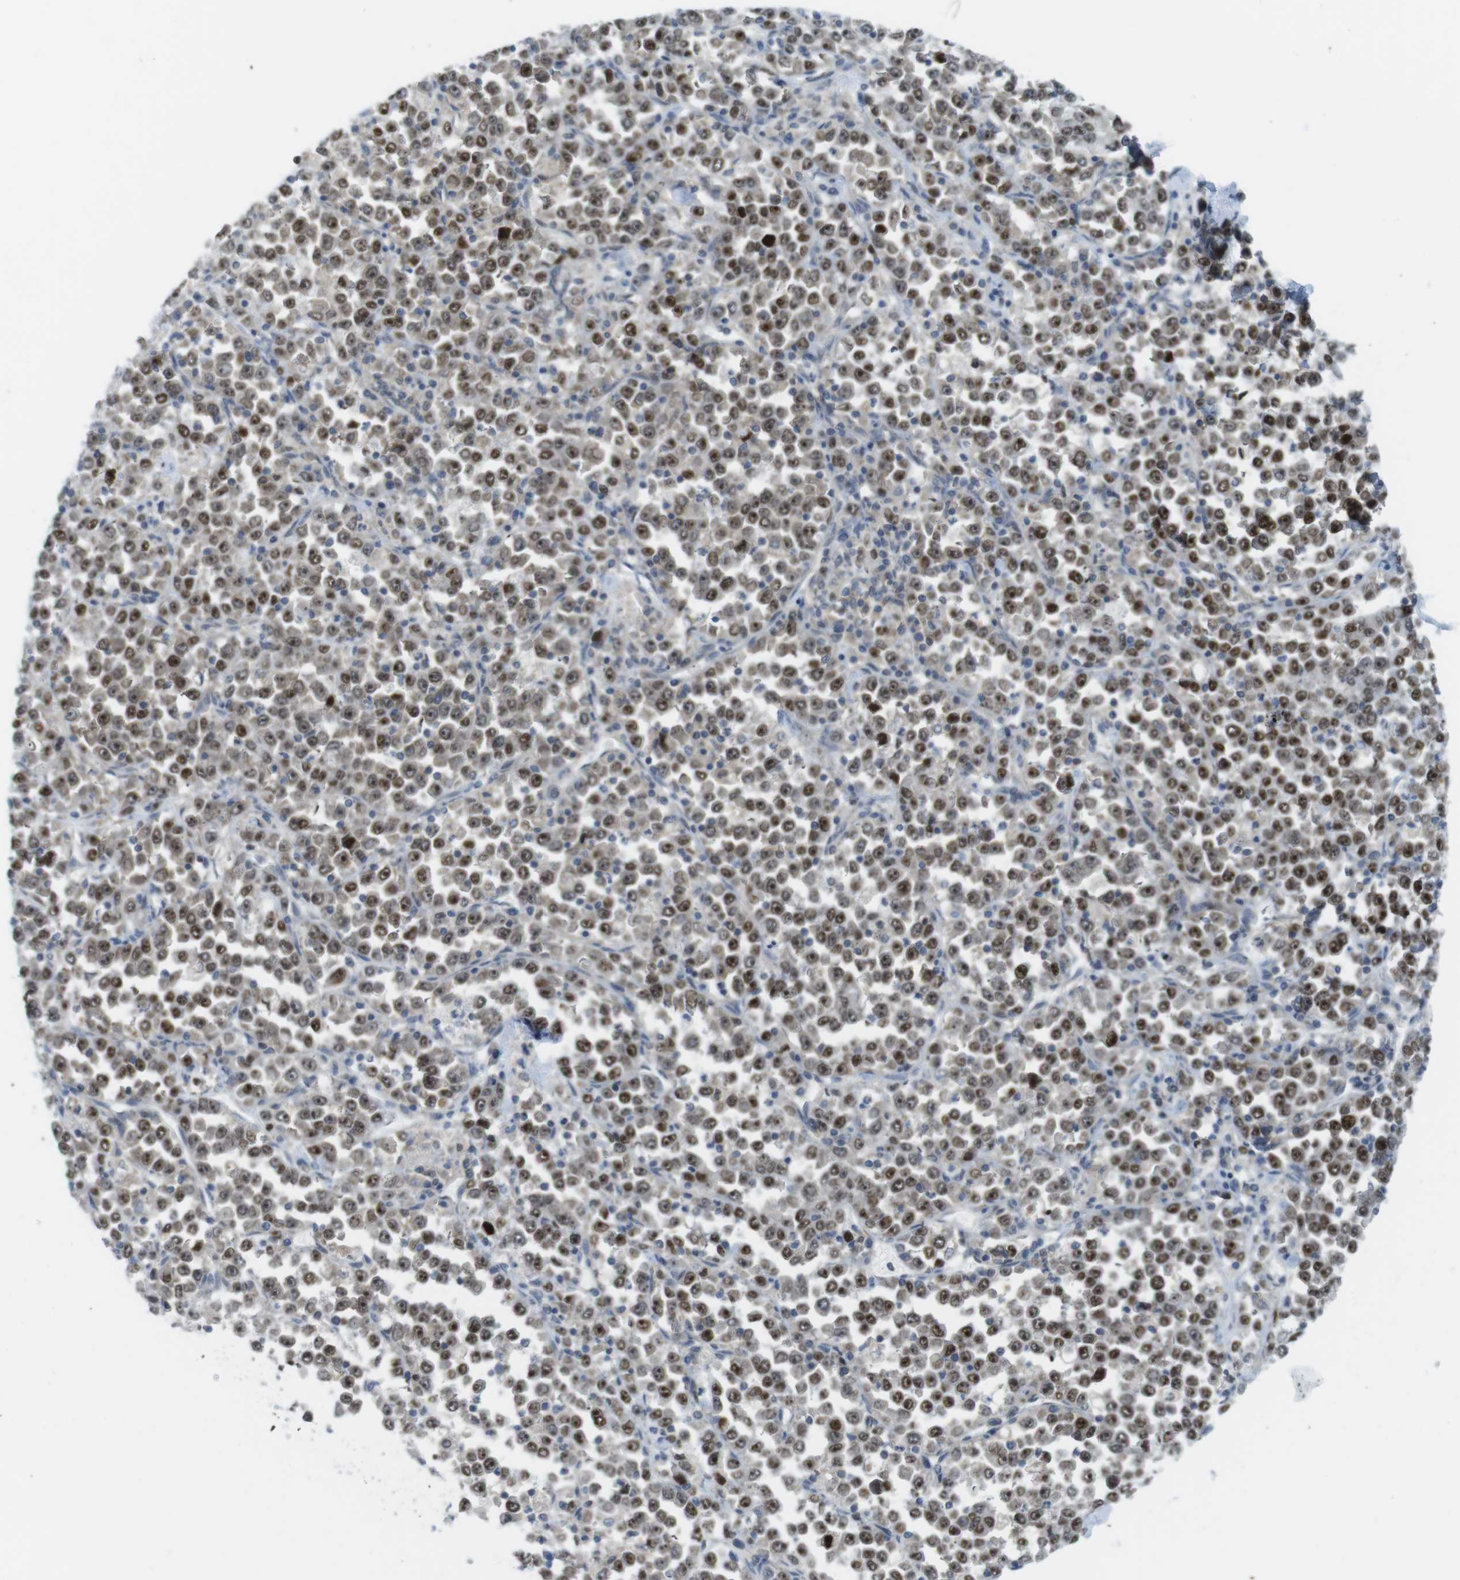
{"staining": {"intensity": "moderate", "quantity": ">75%", "location": "nuclear"}, "tissue": "stomach cancer", "cell_type": "Tumor cells", "image_type": "cancer", "snomed": [{"axis": "morphology", "description": "Normal tissue, NOS"}, {"axis": "morphology", "description": "Adenocarcinoma, NOS"}, {"axis": "topography", "description": "Stomach, upper"}, {"axis": "topography", "description": "Stomach"}], "caption": "Immunohistochemical staining of human adenocarcinoma (stomach) displays medium levels of moderate nuclear staining in approximately >75% of tumor cells.", "gene": "RCC1", "patient": {"sex": "male", "age": 59}}